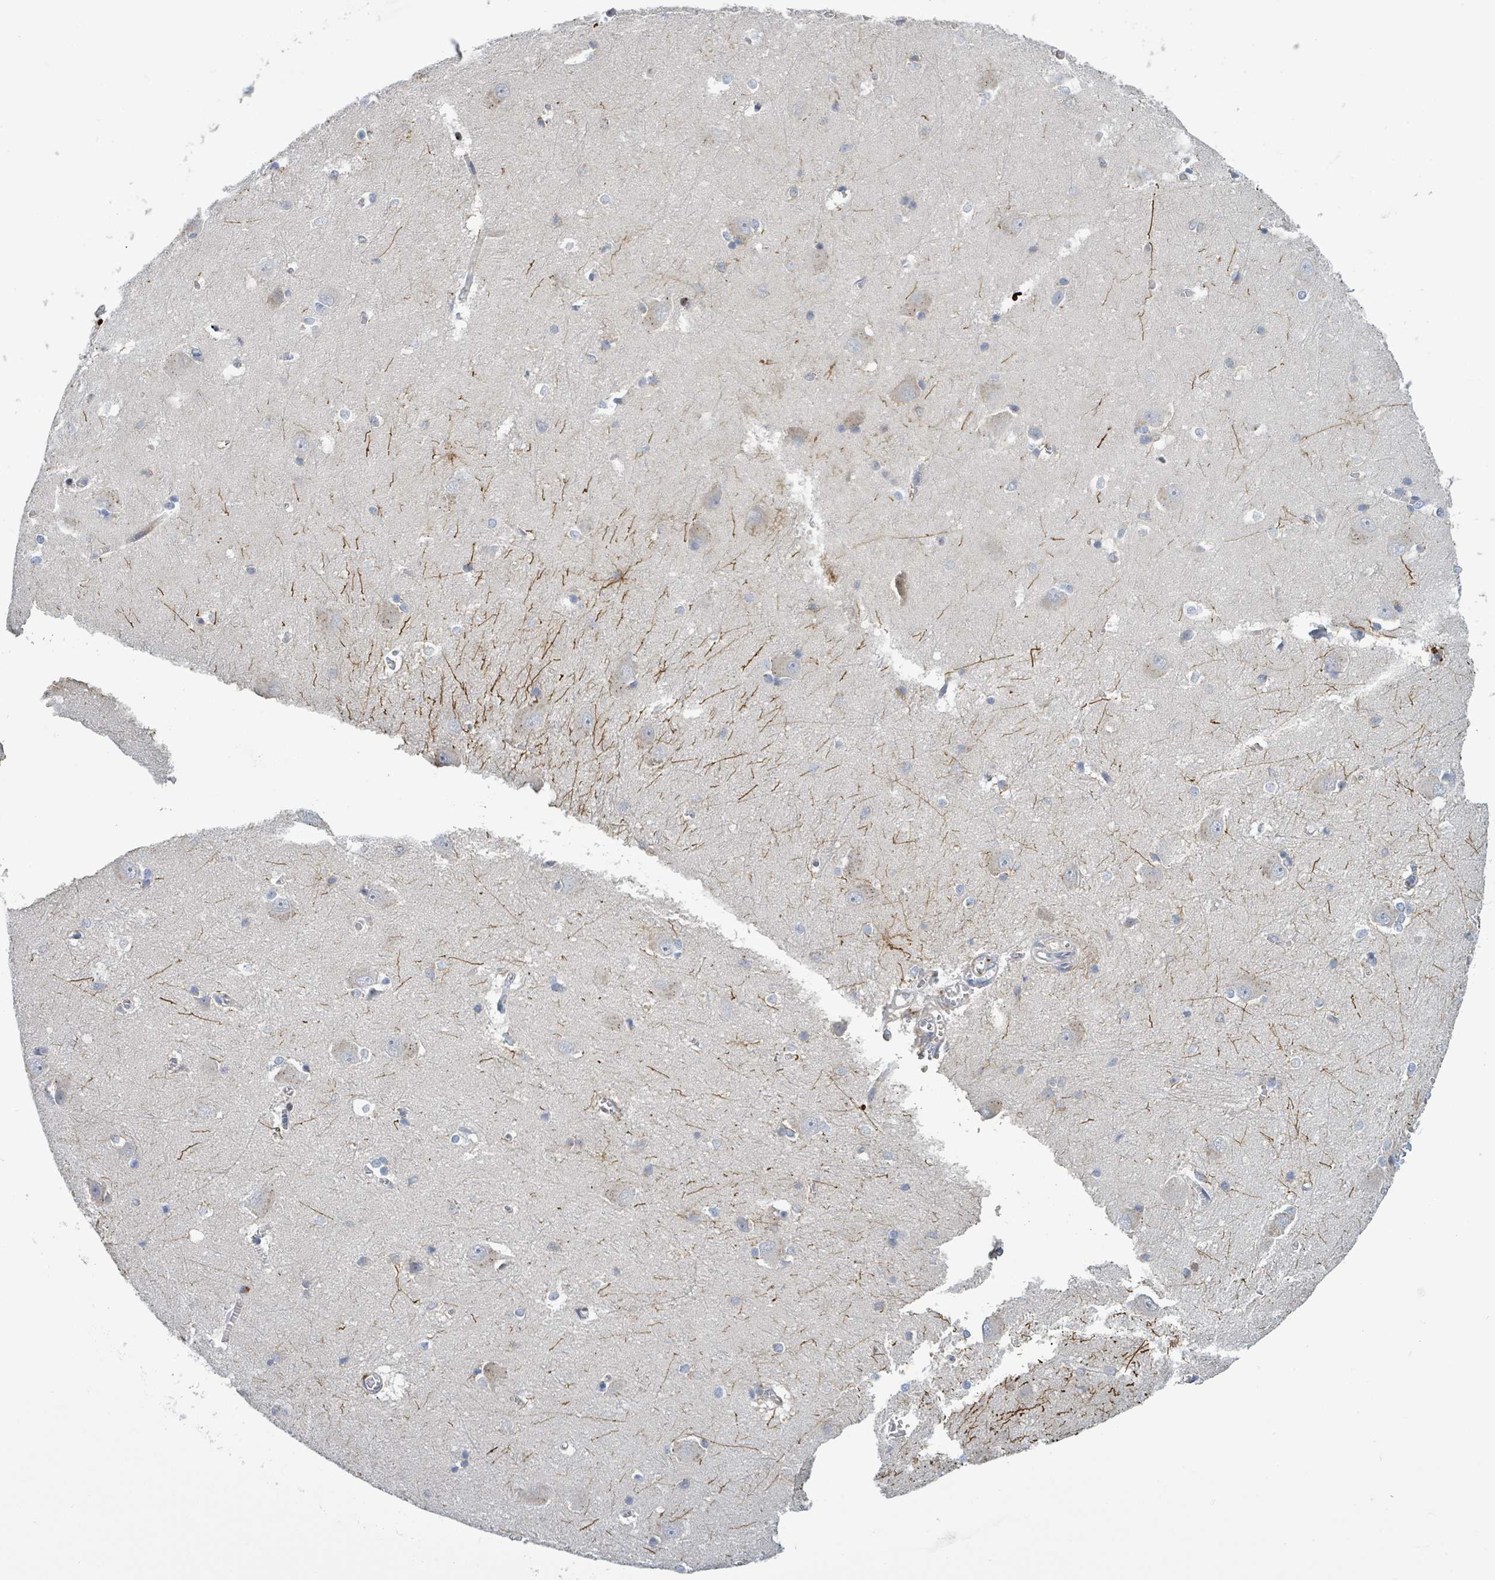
{"staining": {"intensity": "moderate", "quantity": "<25%", "location": "cytoplasmic/membranous"}, "tissue": "hippocampus", "cell_type": "Glial cells", "image_type": "normal", "snomed": [{"axis": "morphology", "description": "Normal tissue, NOS"}, {"axis": "topography", "description": "Hippocampus"}], "caption": "Hippocampus stained with IHC demonstrates moderate cytoplasmic/membranous expression in about <25% of glial cells. (DAB (3,3'-diaminobenzidine) IHC, brown staining for protein, blue staining for nuclei).", "gene": "CFAP210", "patient": {"sex": "female", "age": 64}}